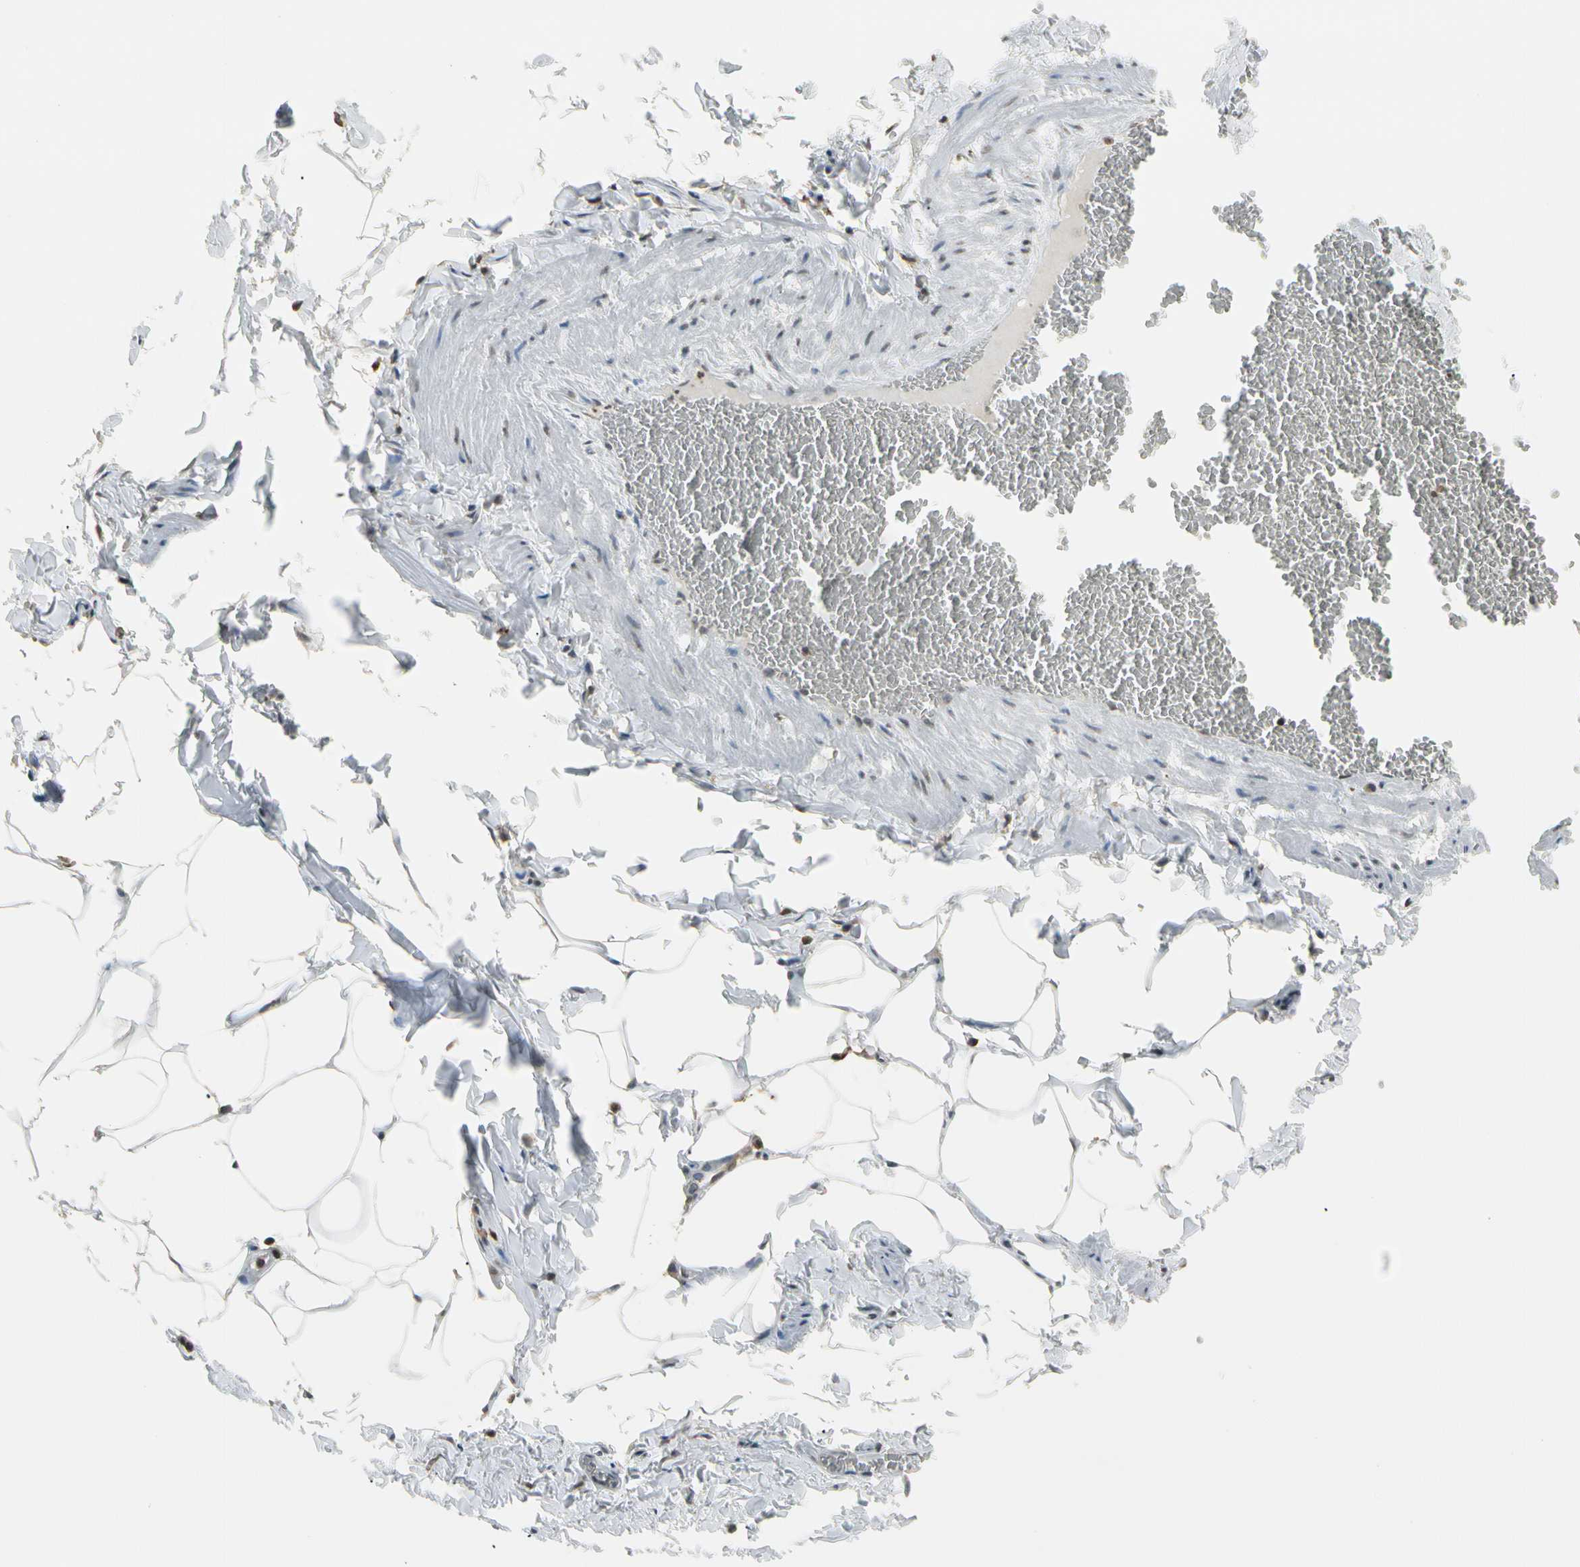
{"staining": {"intensity": "moderate", "quantity": "25%-75%", "location": "nuclear"}, "tissue": "adipose tissue", "cell_type": "Adipocytes", "image_type": "normal", "snomed": [{"axis": "morphology", "description": "Normal tissue, NOS"}, {"axis": "topography", "description": "Vascular tissue"}], "caption": "Adipose tissue stained for a protein exhibits moderate nuclear positivity in adipocytes.", "gene": "FER", "patient": {"sex": "male", "age": 41}}